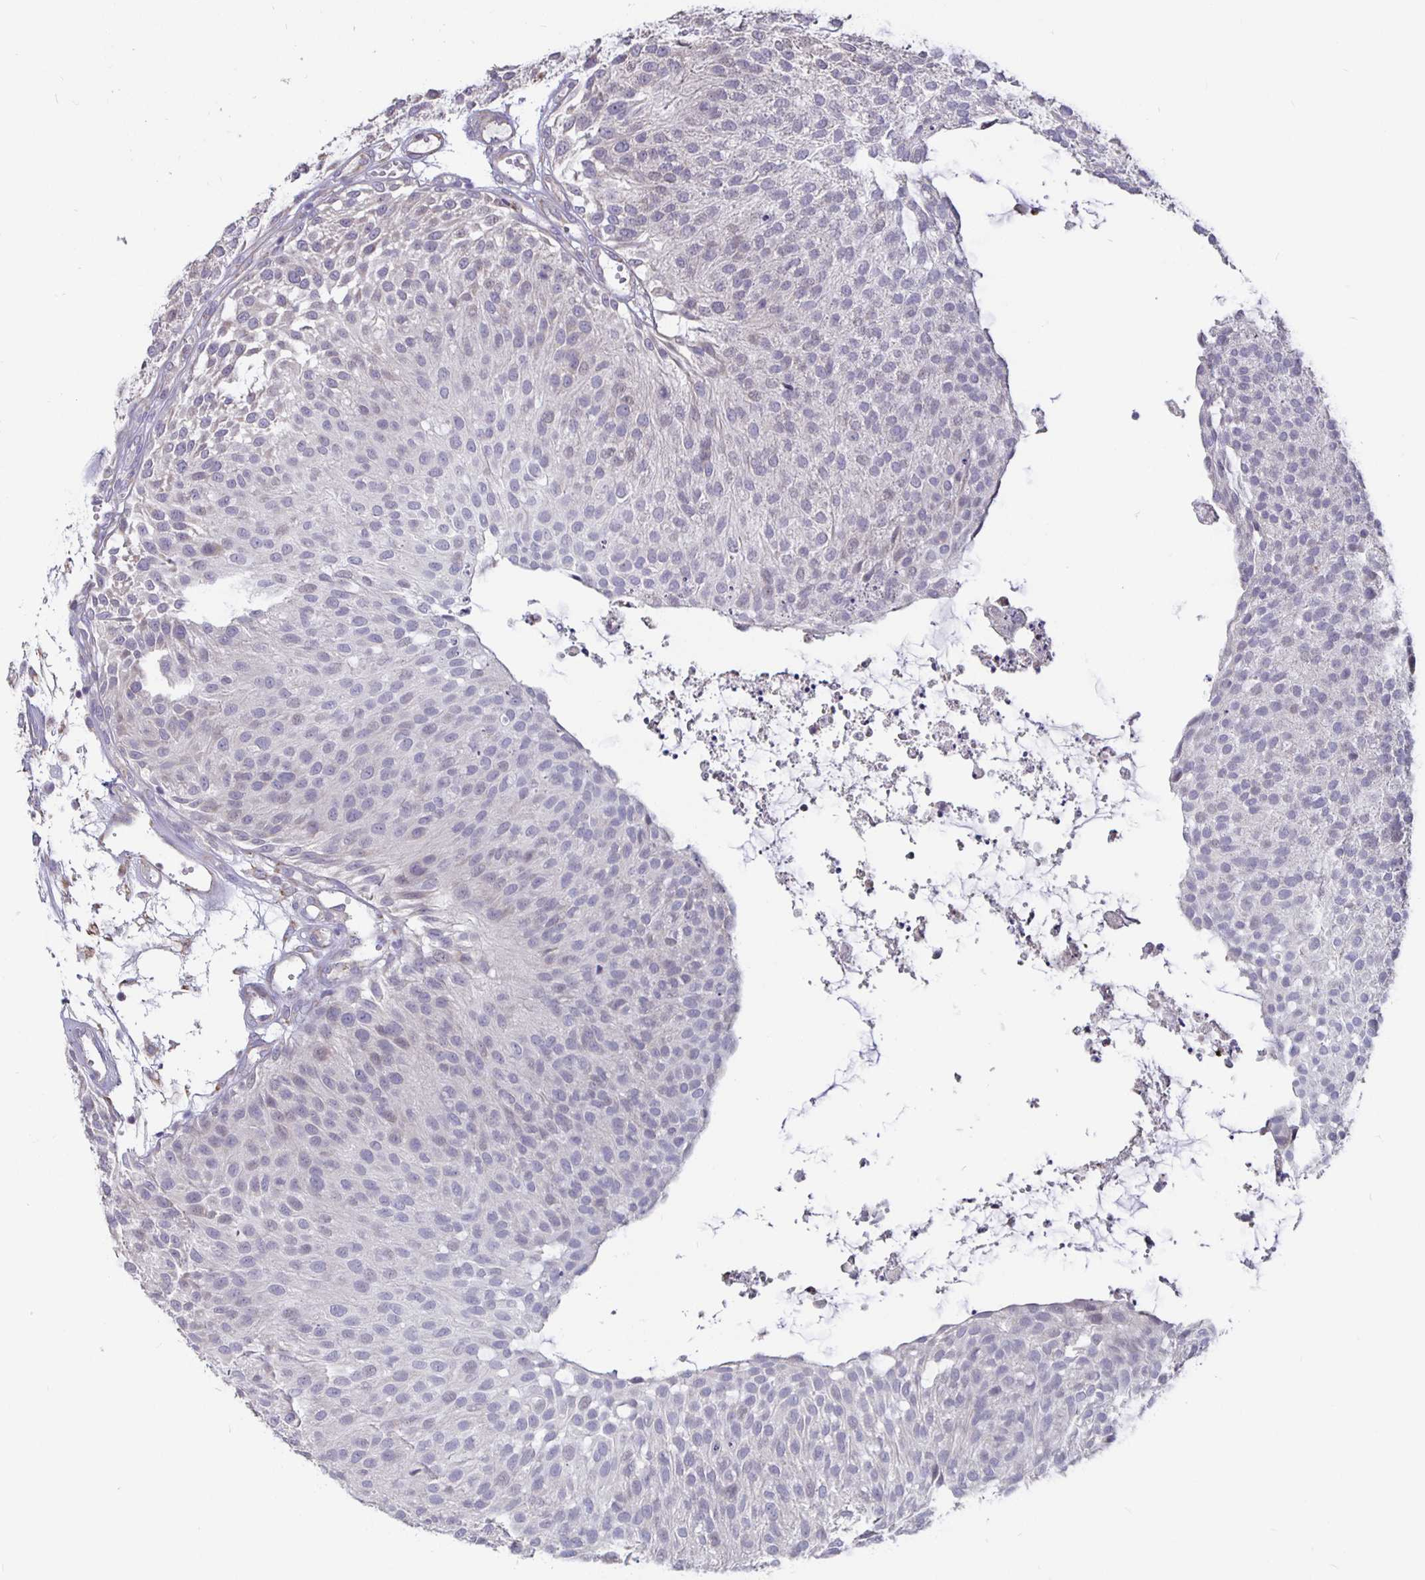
{"staining": {"intensity": "negative", "quantity": "none", "location": "none"}, "tissue": "urothelial cancer", "cell_type": "Tumor cells", "image_type": "cancer", "snomed": [{"axis": "morphology", "description": "Urothelial carcinoma, NOS"}, {"axis": "topography", "description": "Urinary bladder"}], "caption": "Immunohistochemical staining of transitional cell carcinoma shows no significant positivity in tumor cells.", "gene": "DNAI2", "patient": {"sex": "male", "age": 84}}